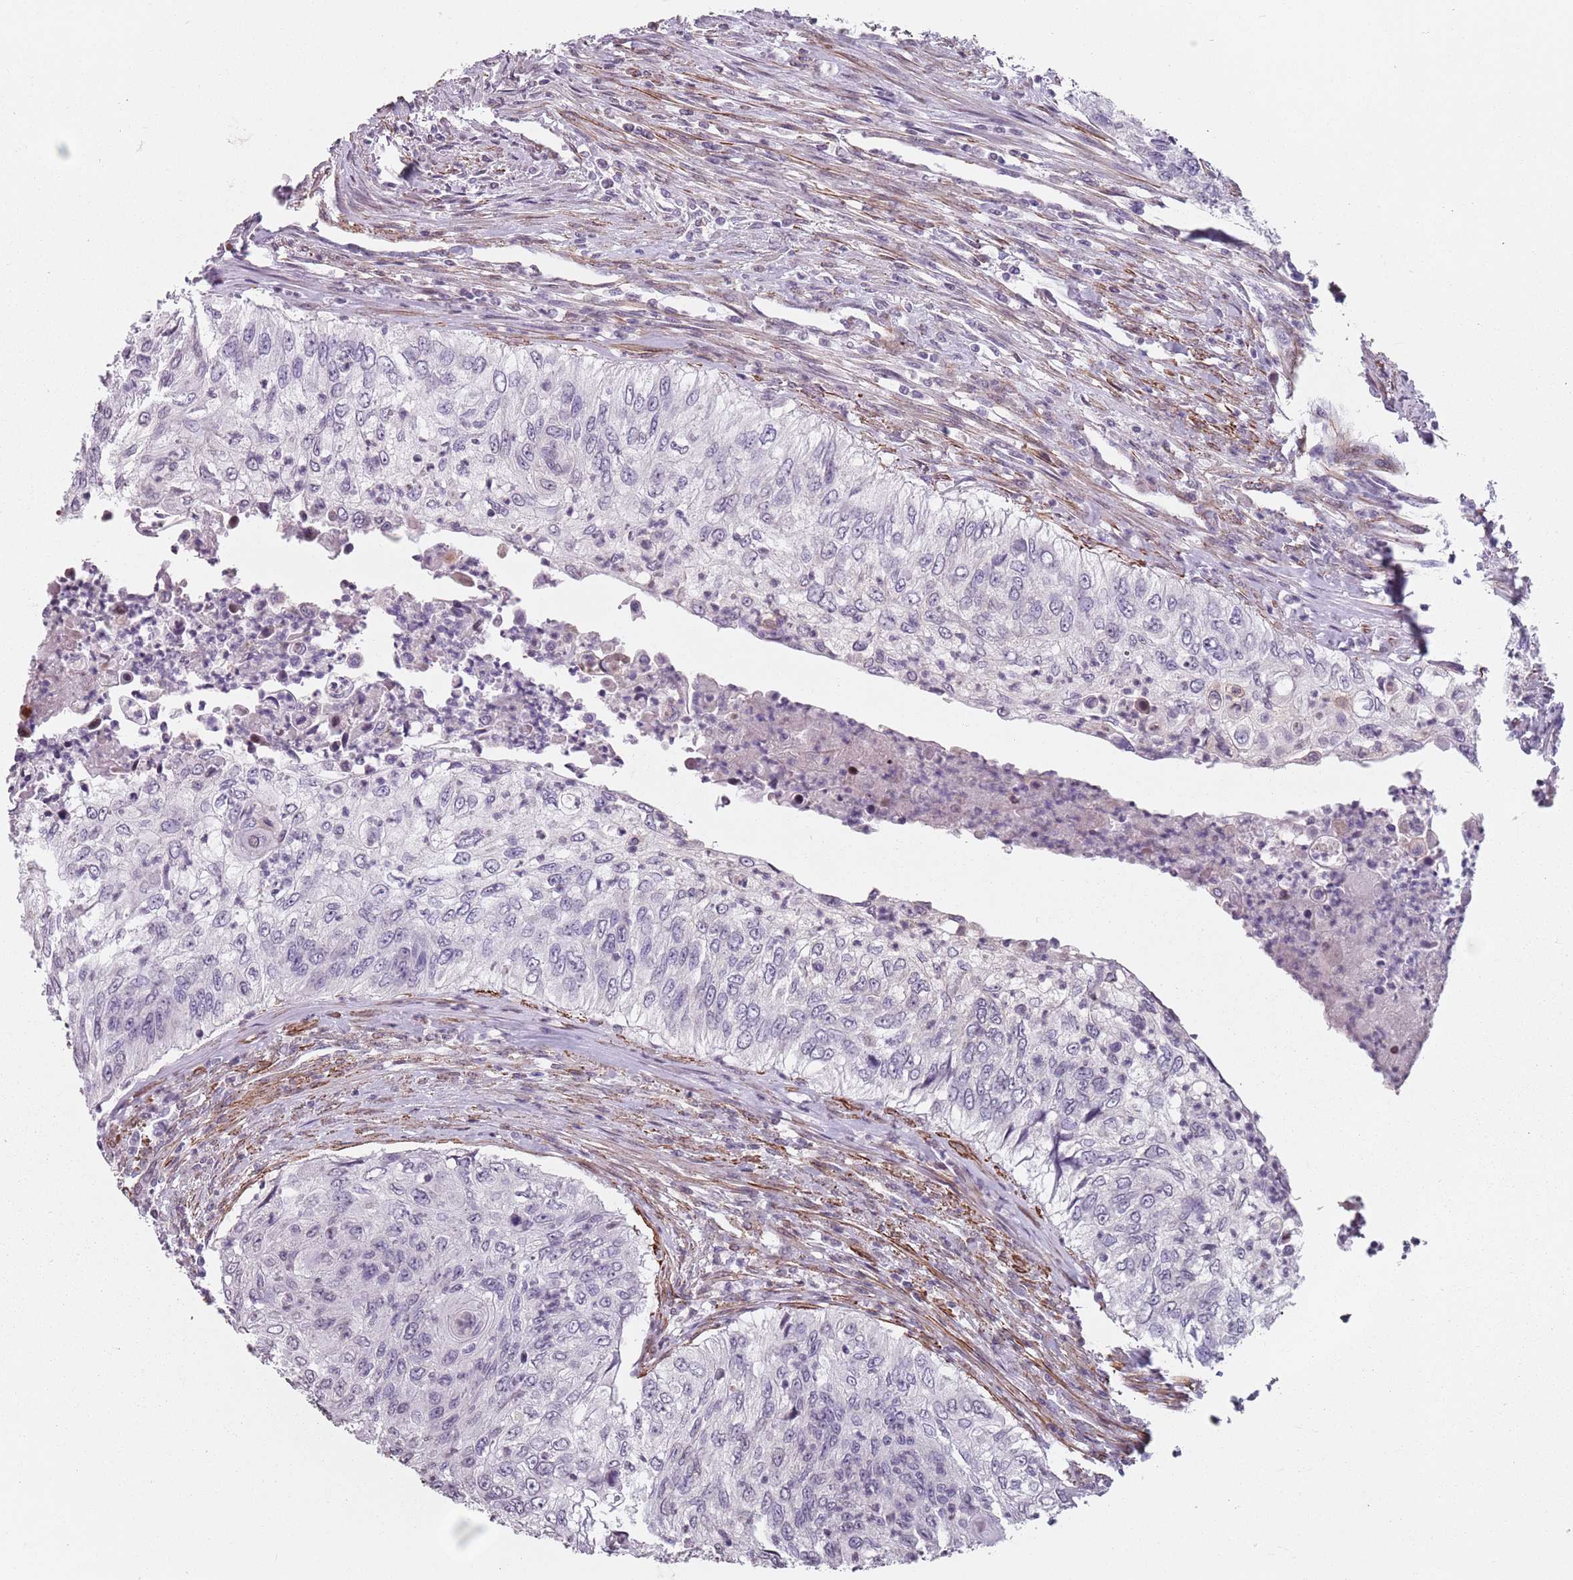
{"staining": {"intensity": "negative", "quantity": "none", "location": "none"}, "tissue": "urothelial cancer", "cell_type": "Tumor cells", "image_type": "cancer", "snomed": [{"axis": "morphology", "description": "Urothelial carcinoma, High grade"}, {"axis": "topography", "description": "Urinary bladder"}], "caption": "Immunohistochemical staining of human urothelial cancer demonstrates no significant positivity in tumor cells.", "gene": "TMC4", "patient": {"sex": "female", "age": 60}}